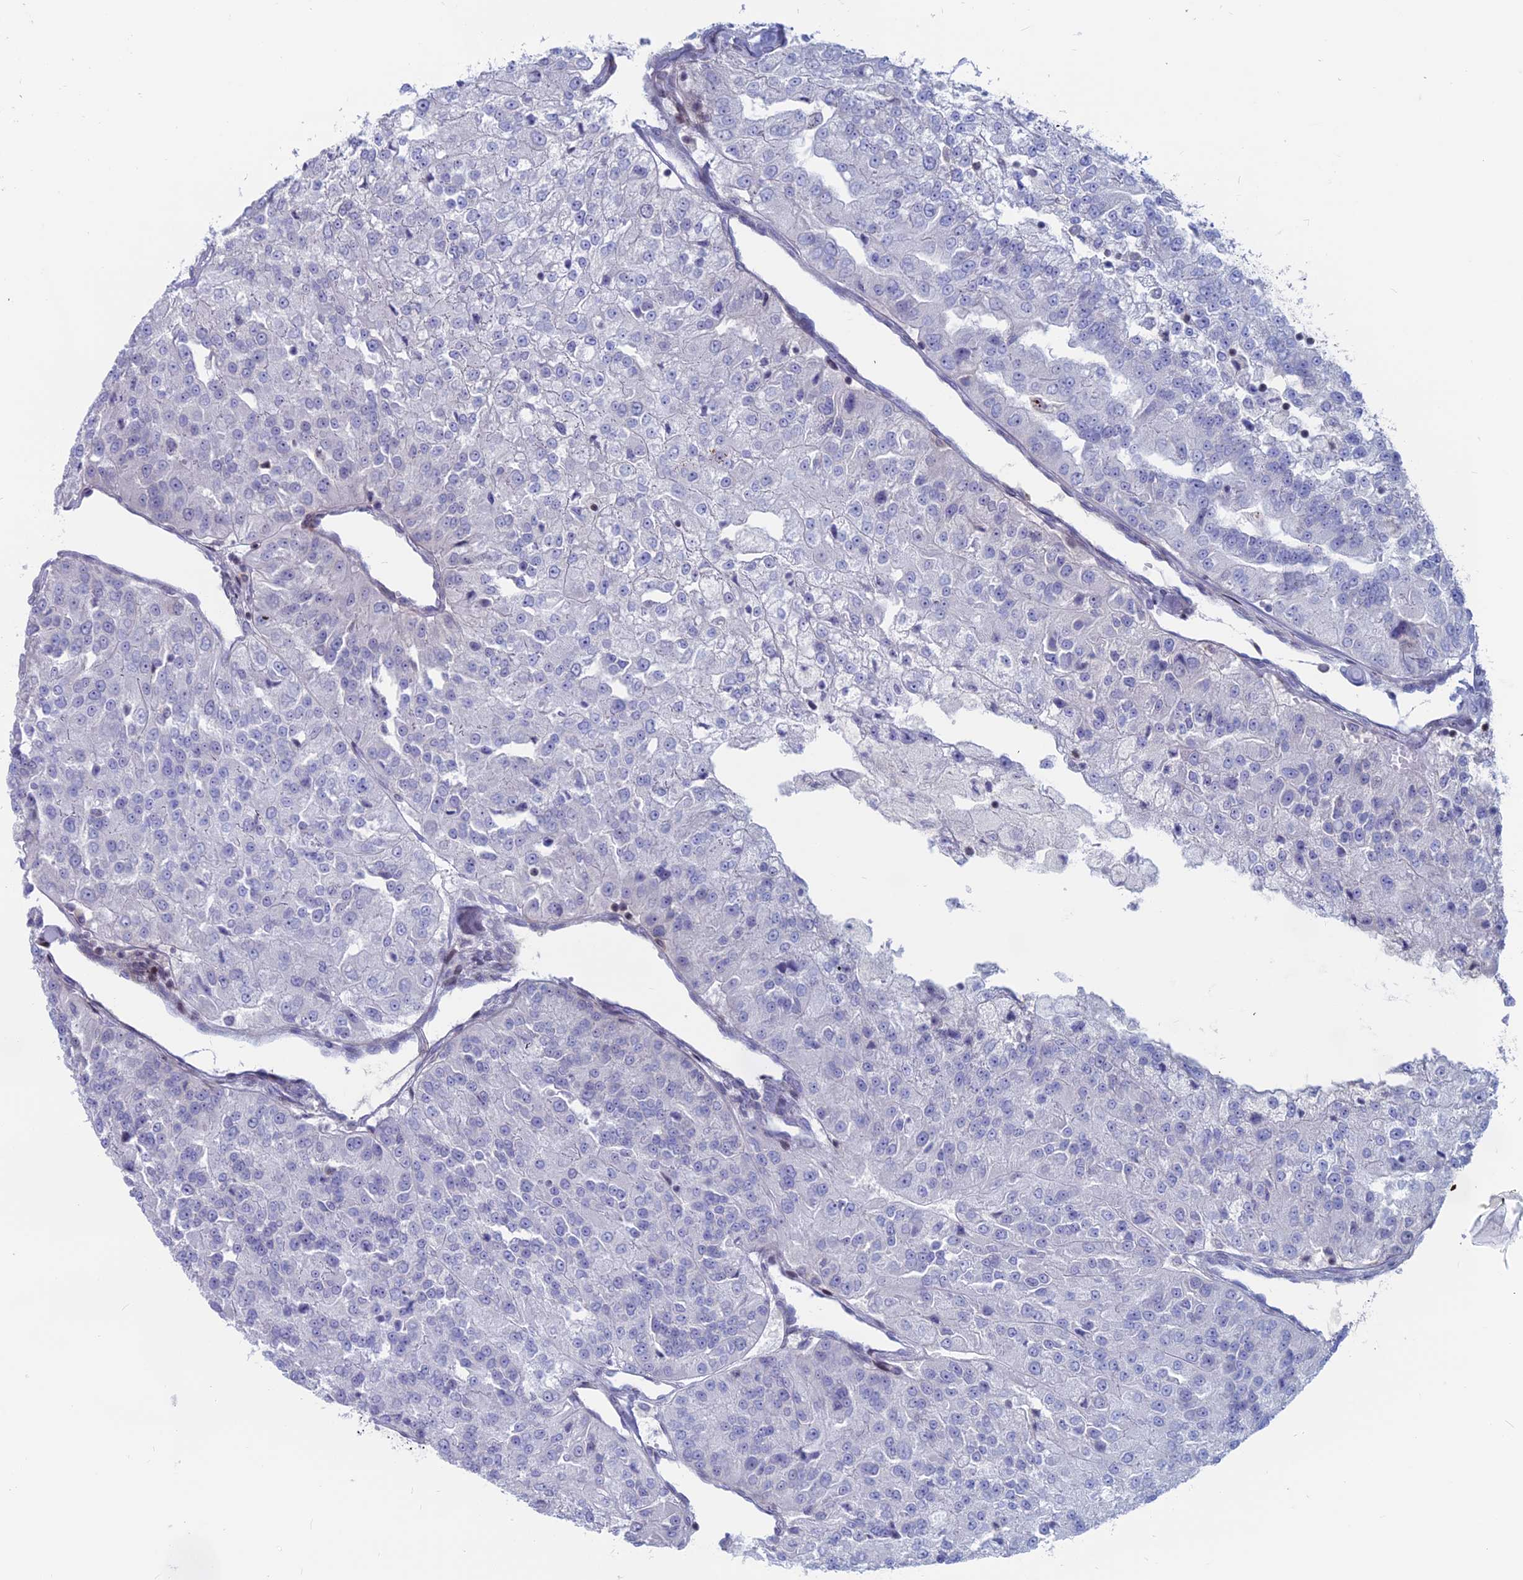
{"staining": {"intensity": "negative", "quantity": "none", "location": "none"}, "tissue": "renal cancer", "cell_type": "Tumor cells", "image_type": "cancer", "snomed": [{"axis": "morphology", "description": "Adenocarcinoma, NOS"}, {"axis": "topography", "description": "Kidney"}], "caption": "A high-resolution micrograph shows IHC staining of adenocarcinoma (renal), which demonstrates no significant positivity in tumor cells. (Brightfield microscopy of DAB immunohistochemistry at high magnification).", "gene": "CERS6", "patient": {"sex": "female", "age": 63}}